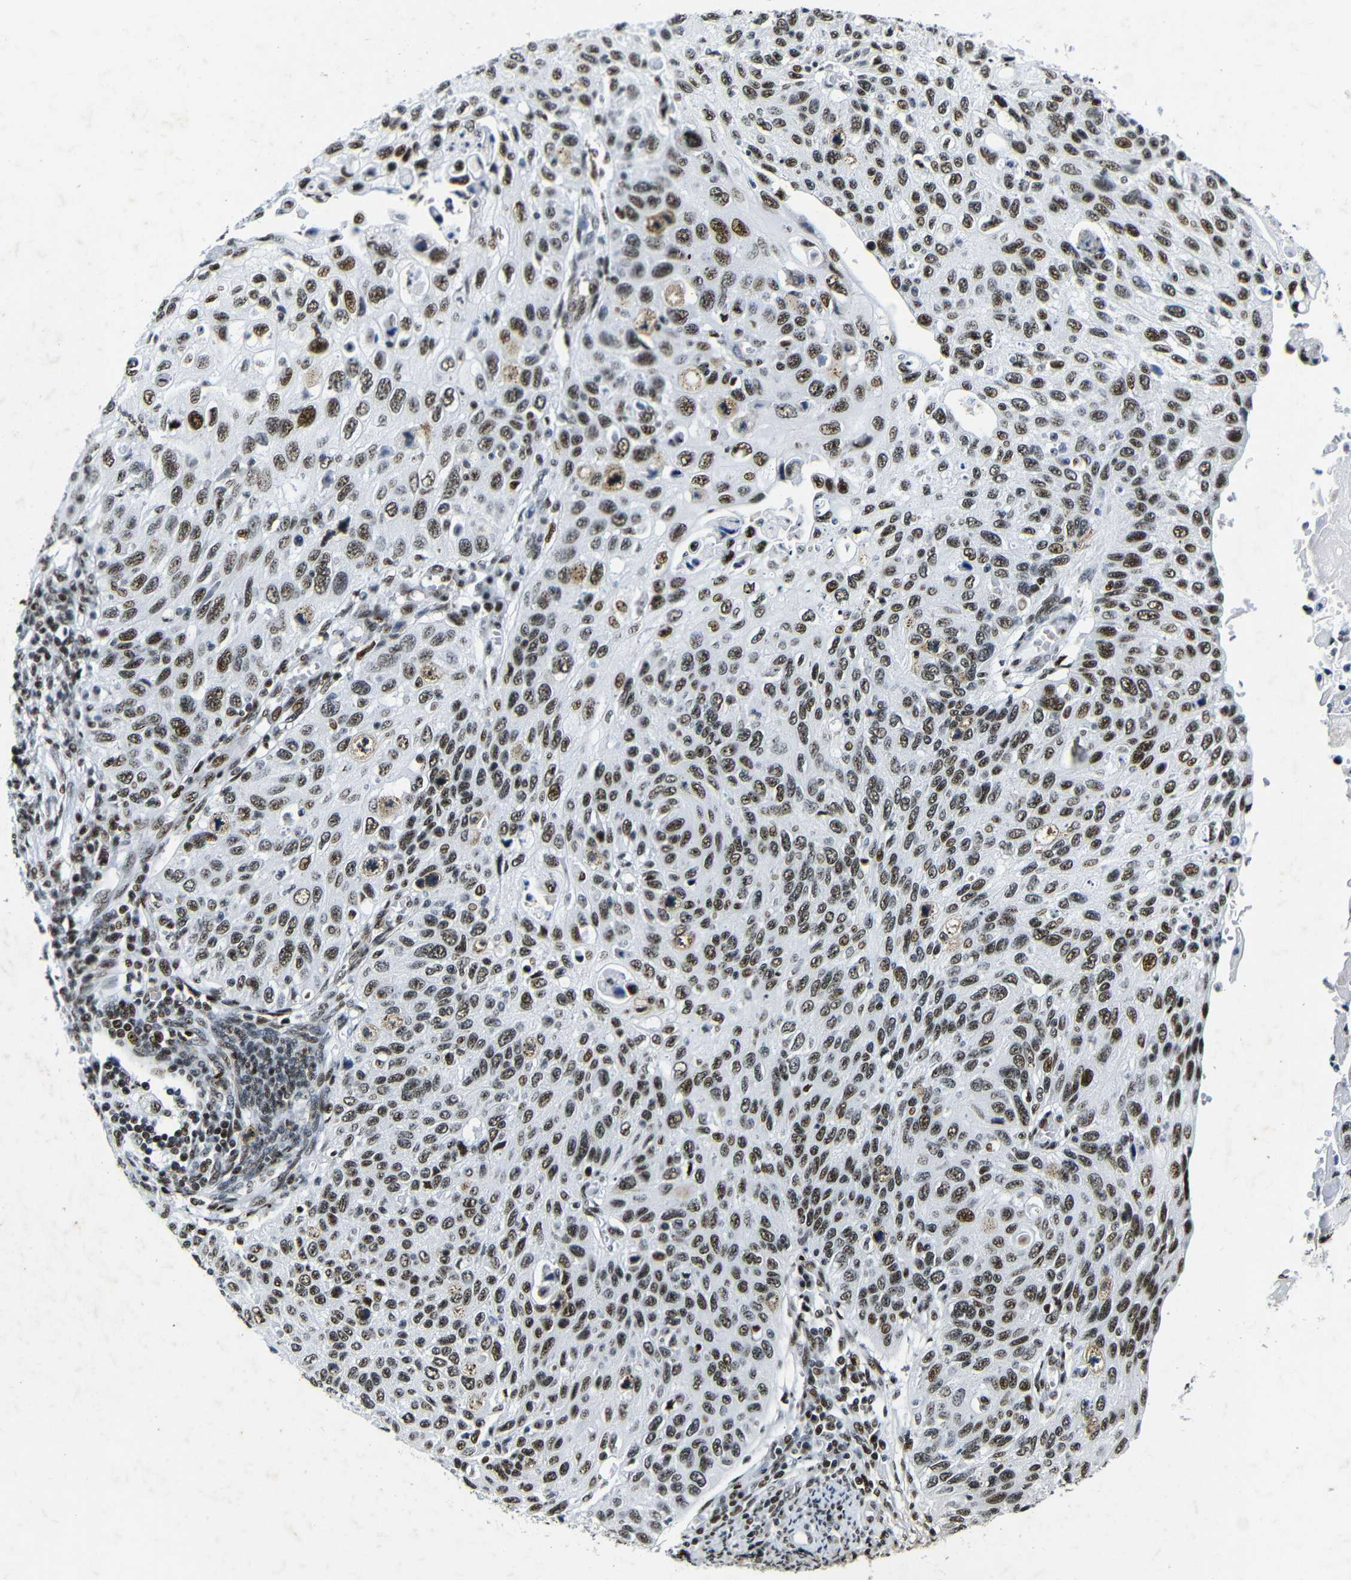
{"staining": {"intensity": "strong", "quantity": ">75%", "location": "nuclear"}, "tissue": "cervical cancer", "cell_type": "Tumor cells", "image_type": "cancer", "snomed": [{"axis": "morphology", "description": "Squamous cell carcinoma, NOS"}, {"axis": "topography", "description": "Cervix"}], "caption": "This is a micrograph of immunohistochemistry (IHC) staining of squamous cell carcinoma (cervical), which shows strong positivity in the nuclear of tumor cells.", "gene": "SRSF1", "patient": {"sex": "female", "age": 70}}